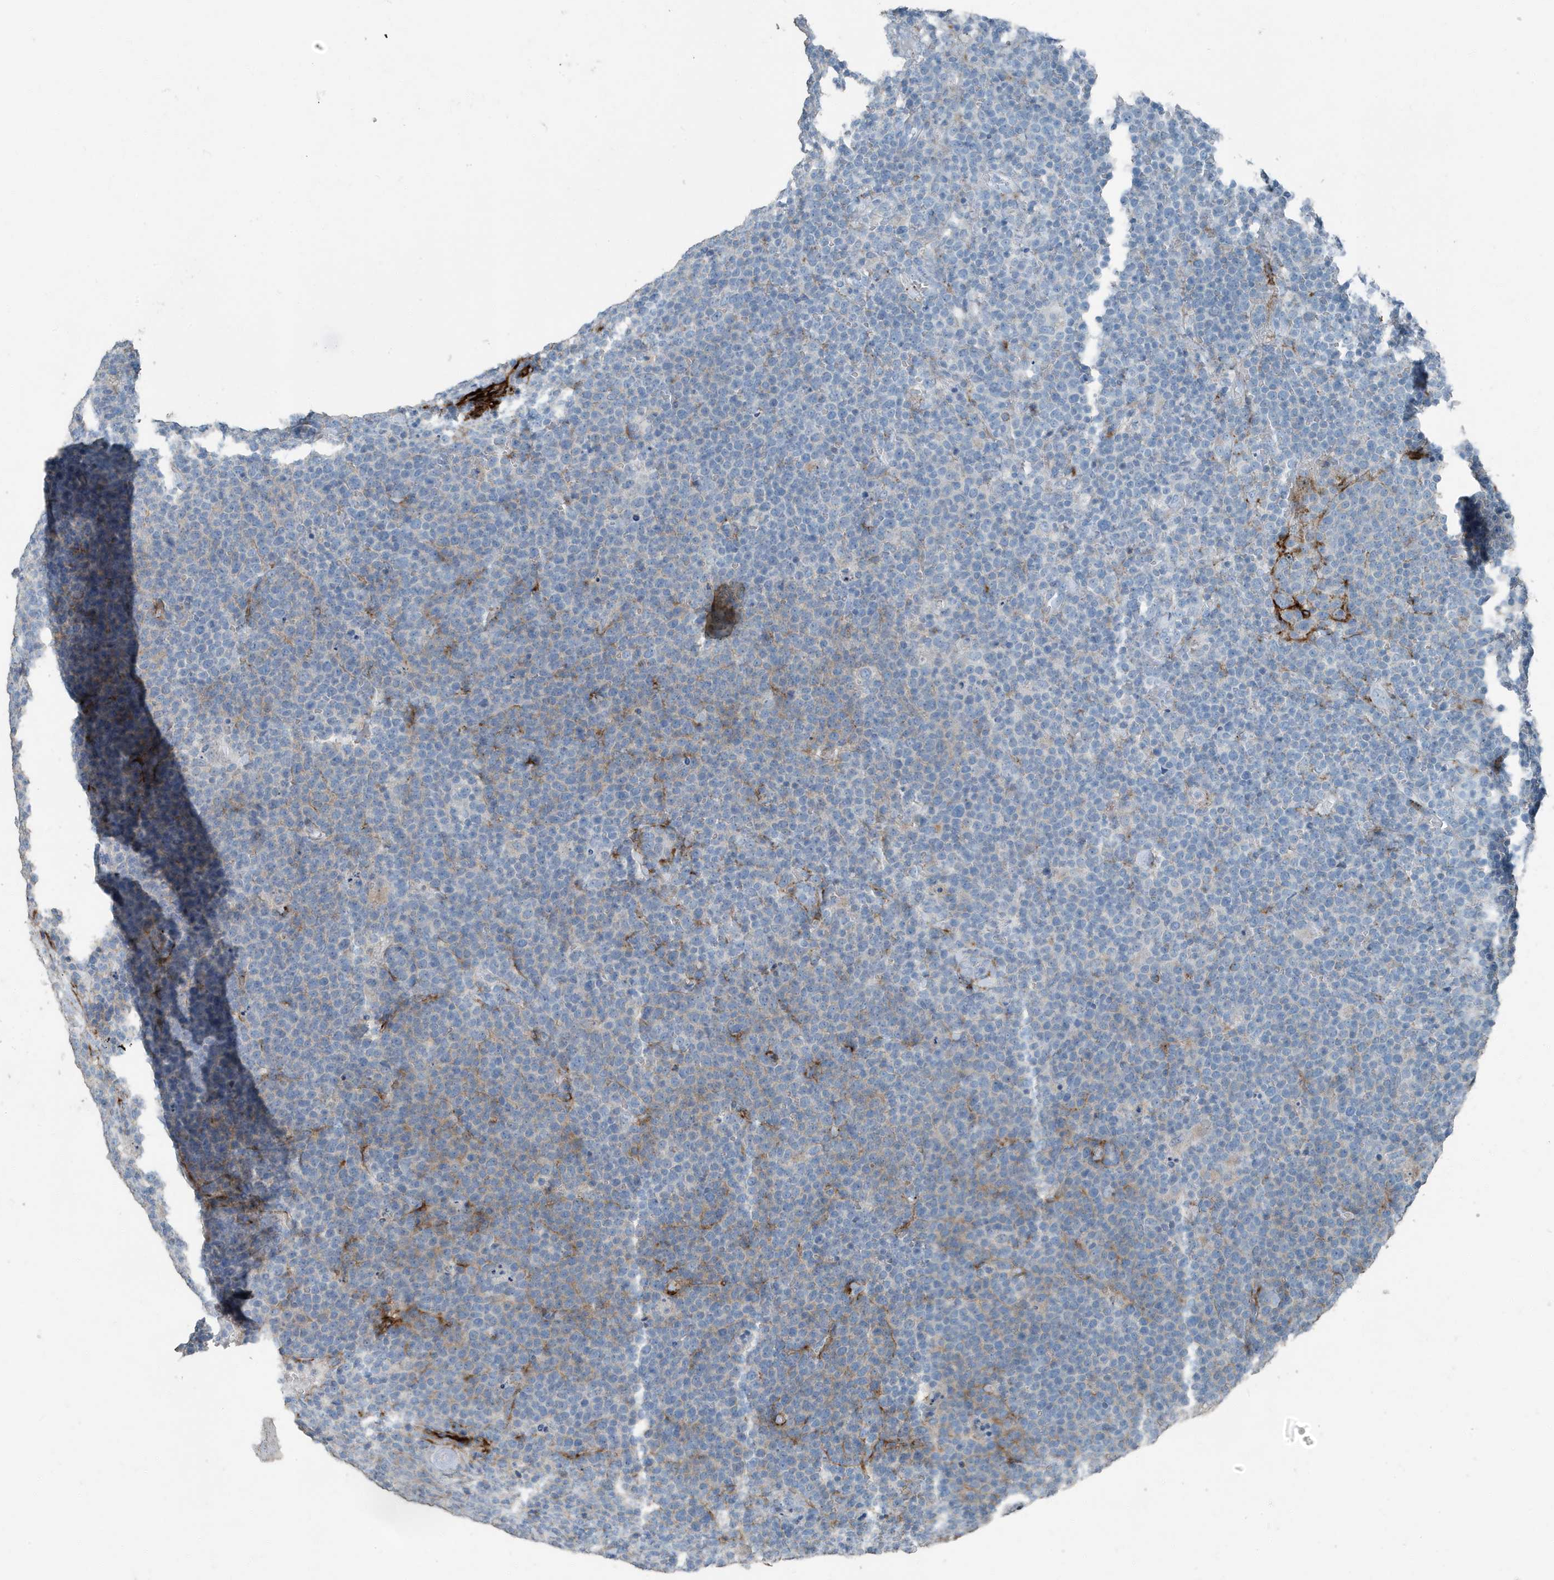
{"staining": {"intensity": "negative", "quantity": "none", "location": "none"}, "tissue": "lymphoma", "cell_type": "Tumor cells", "image_type": "cancer", "snomed": [{"axis": "morphology", "description": "Malignant lymphoma, non-Hodgkin's type, High grade"}, {"axis": "topography", "description": "Lymph node"}], "caption": "The immunohistochemistry (IHC) micrograph has no significant positivity in tumor cells of malignant lymphoma, non-Hodgkin's type (high-grade) tissue.", "gene": "FAM162A", "patient": {"sex": "male", "age": 61}}